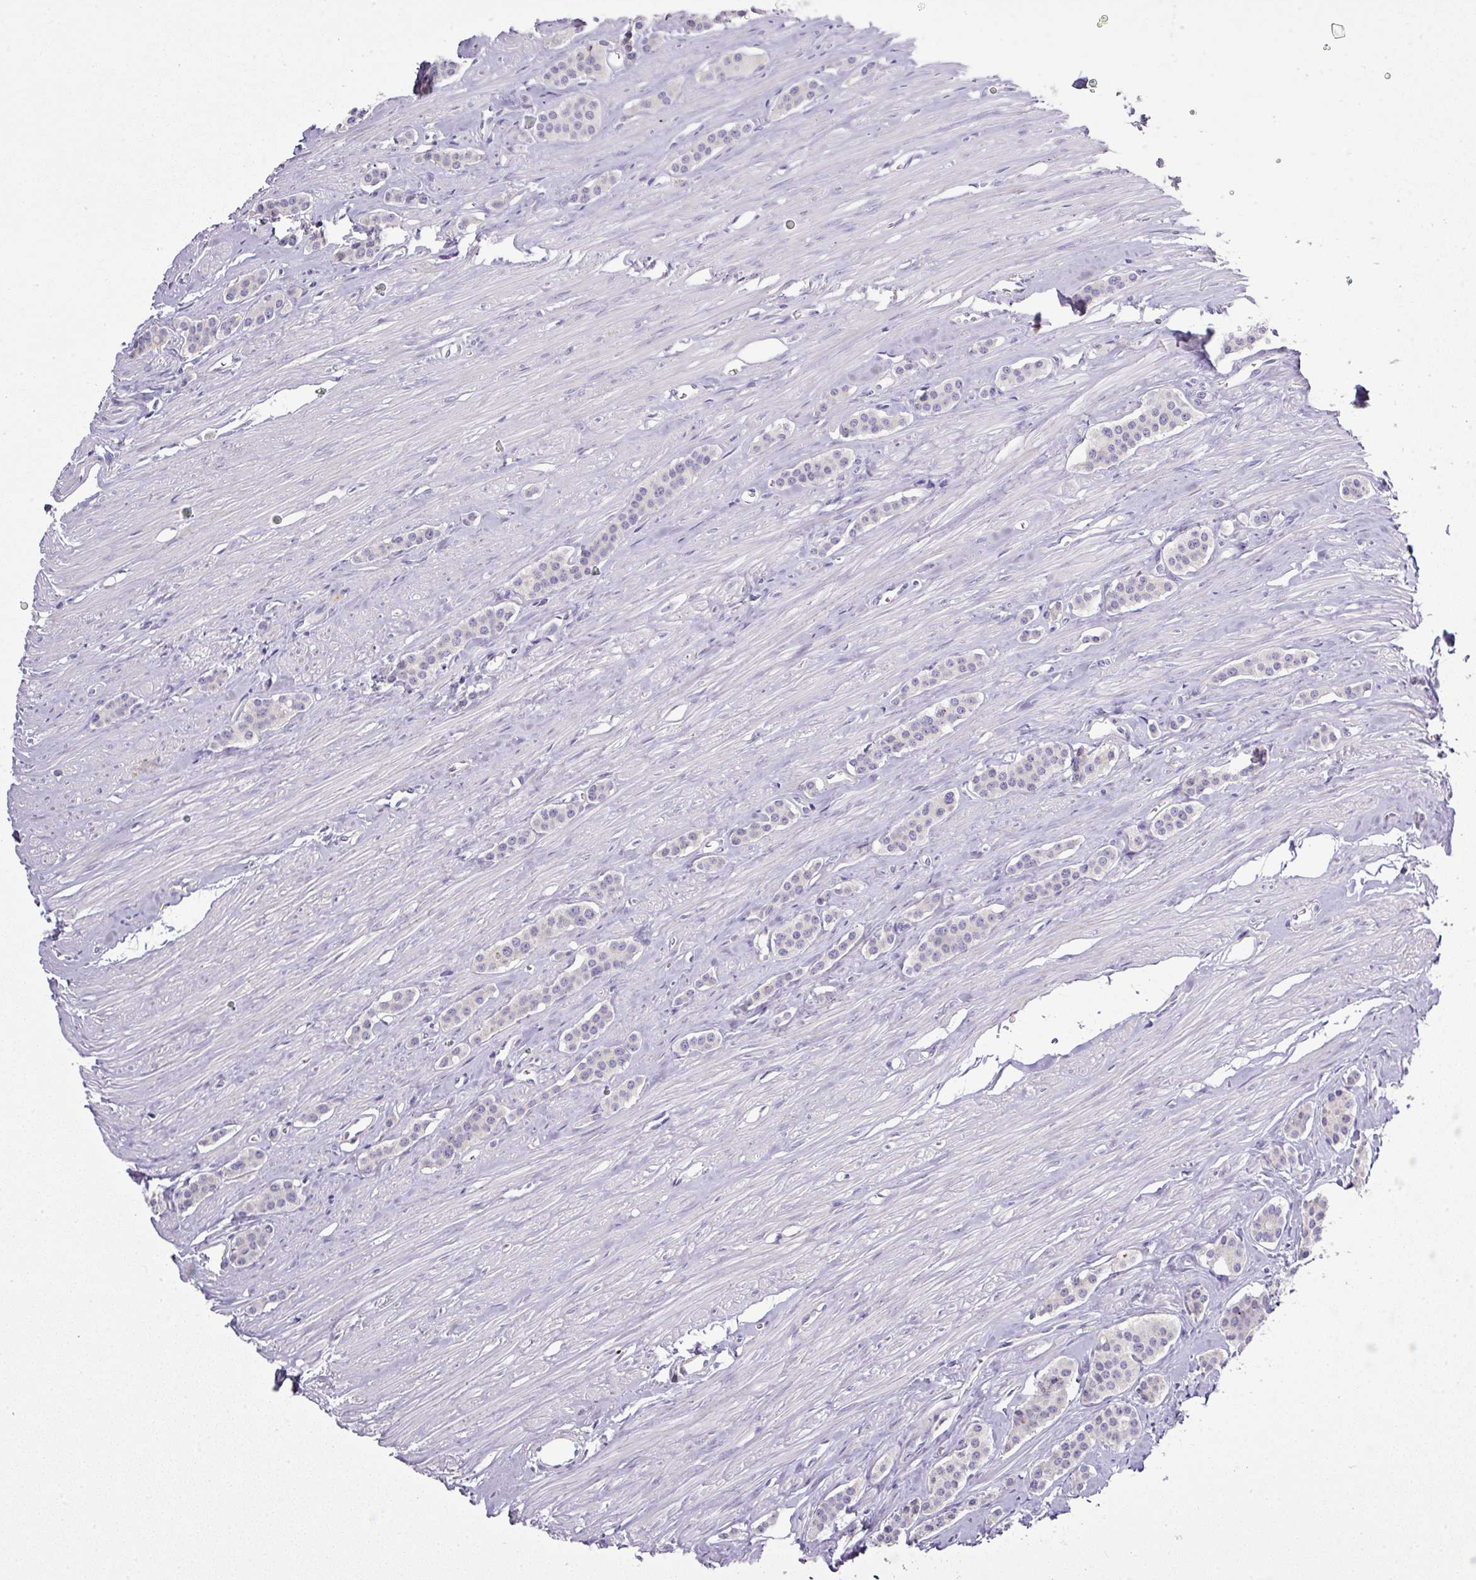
{"staining": {"intensity": "negative", "quantity": "none", "location": "none"}, "tissue": "carcinoid", "cell_type": "Tumor cells", "image_type": "cancer", "snomed": [{"axis": "morphology", "description": "Carcinoid, malignant, NOS"}, {"axis": "topography", "description": "Small intestine"}], "caption": "This is an IHC image of carcinoid. There is no expression in tumor cells.", "gene": "ATP6V1F", "patient": {"sex": "male", "age": 60}}